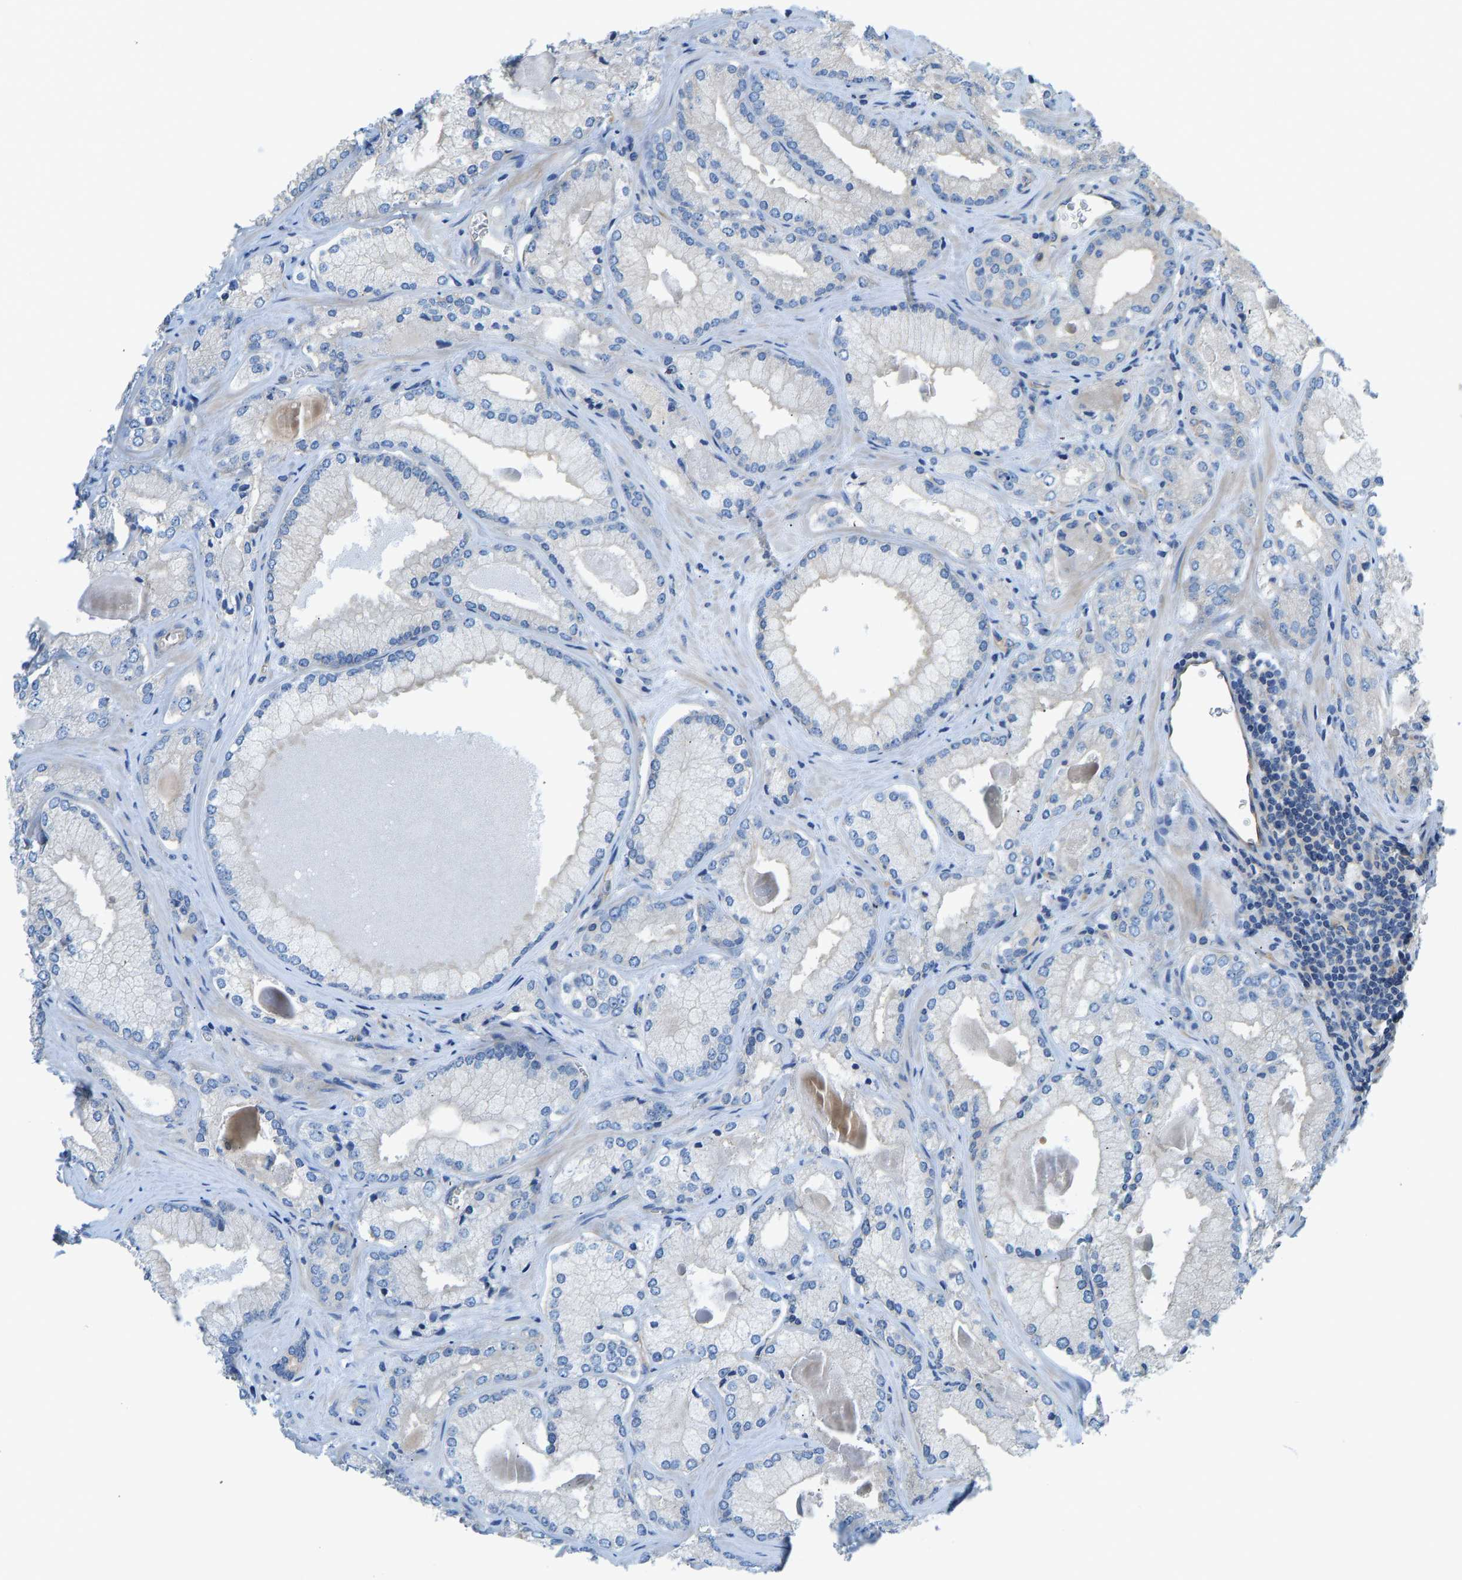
{"staining": {"intensity": "negative", "quantity": "none", "location": "none"}, "tissue": "prostate cancer", "cell_type": "Tumor cells", "image_type": "cancer", "snomed": [{"axis": "morphology", "description": "Adenocarcinoma, Low grade"}, {"axis": "topography", "description": "Prostate"}], "caption": "Immunohistochemistry photomicrograph of low-grade adenocarcinoma (prostate) stained for a protein (brown), which shows no staining in tumor cells.", "gene": "CHAD", "patient": {"sex": "male", "age": 65}}